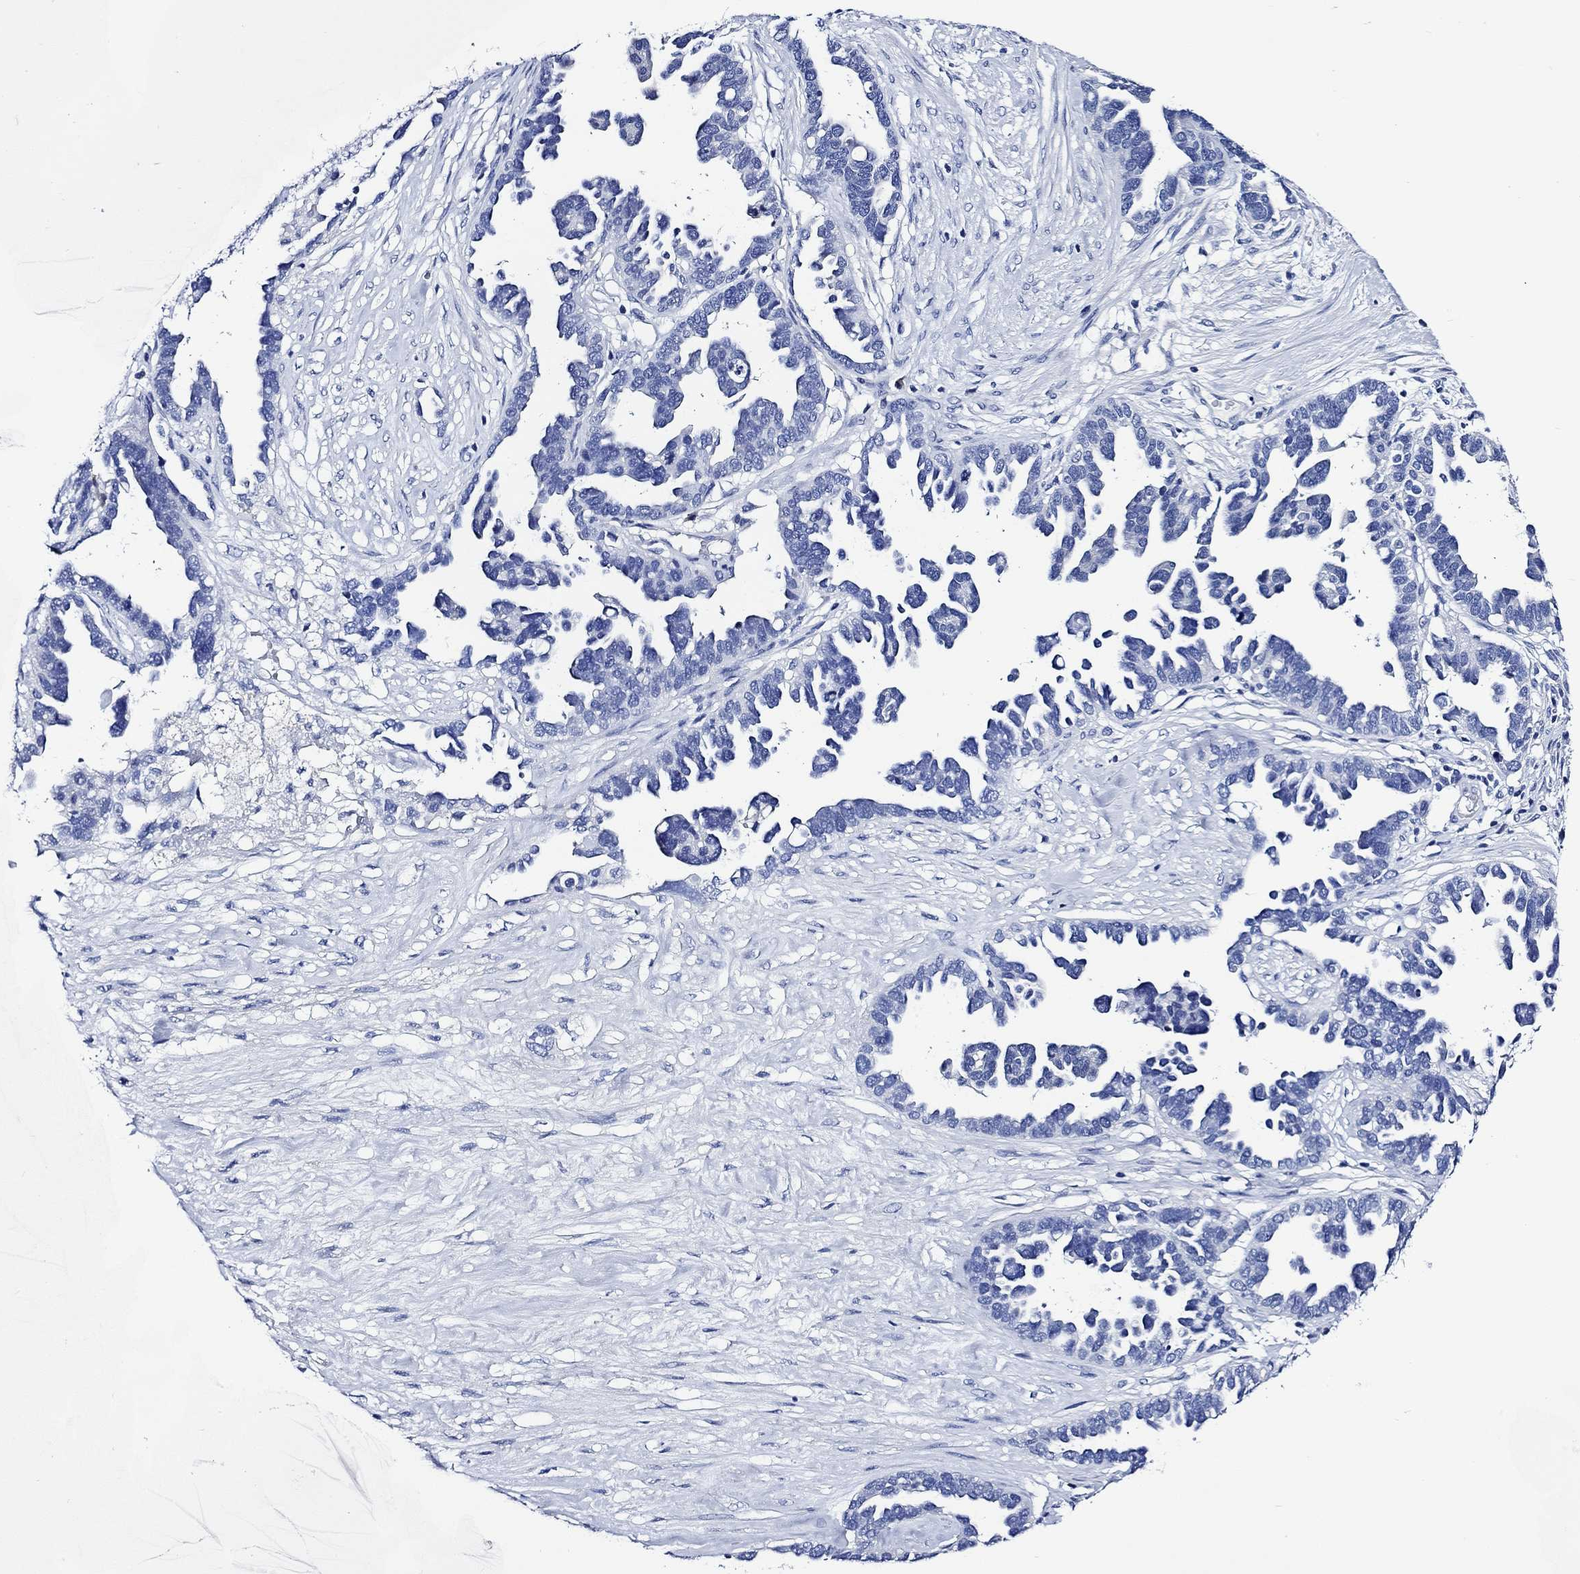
{"staining": {"intensity": "negative", "quantity": "none", "location": "none"}, "tissue": "ovarian cancer", "cell_type": "Tumor cells", "image_type": "cancer", "snomed": [{"axis": "morphology", "description": "Cystadenocarcinoma, serous, NOS"}, {"axis": "topography", "description": "Ovary"}], "caption": "The image reveals no significant staining in tumor cells of serous cystadenocarcinoma (ovarian).", "gene": "WDR62", "patient": {"sex": "female", "age": 54}}